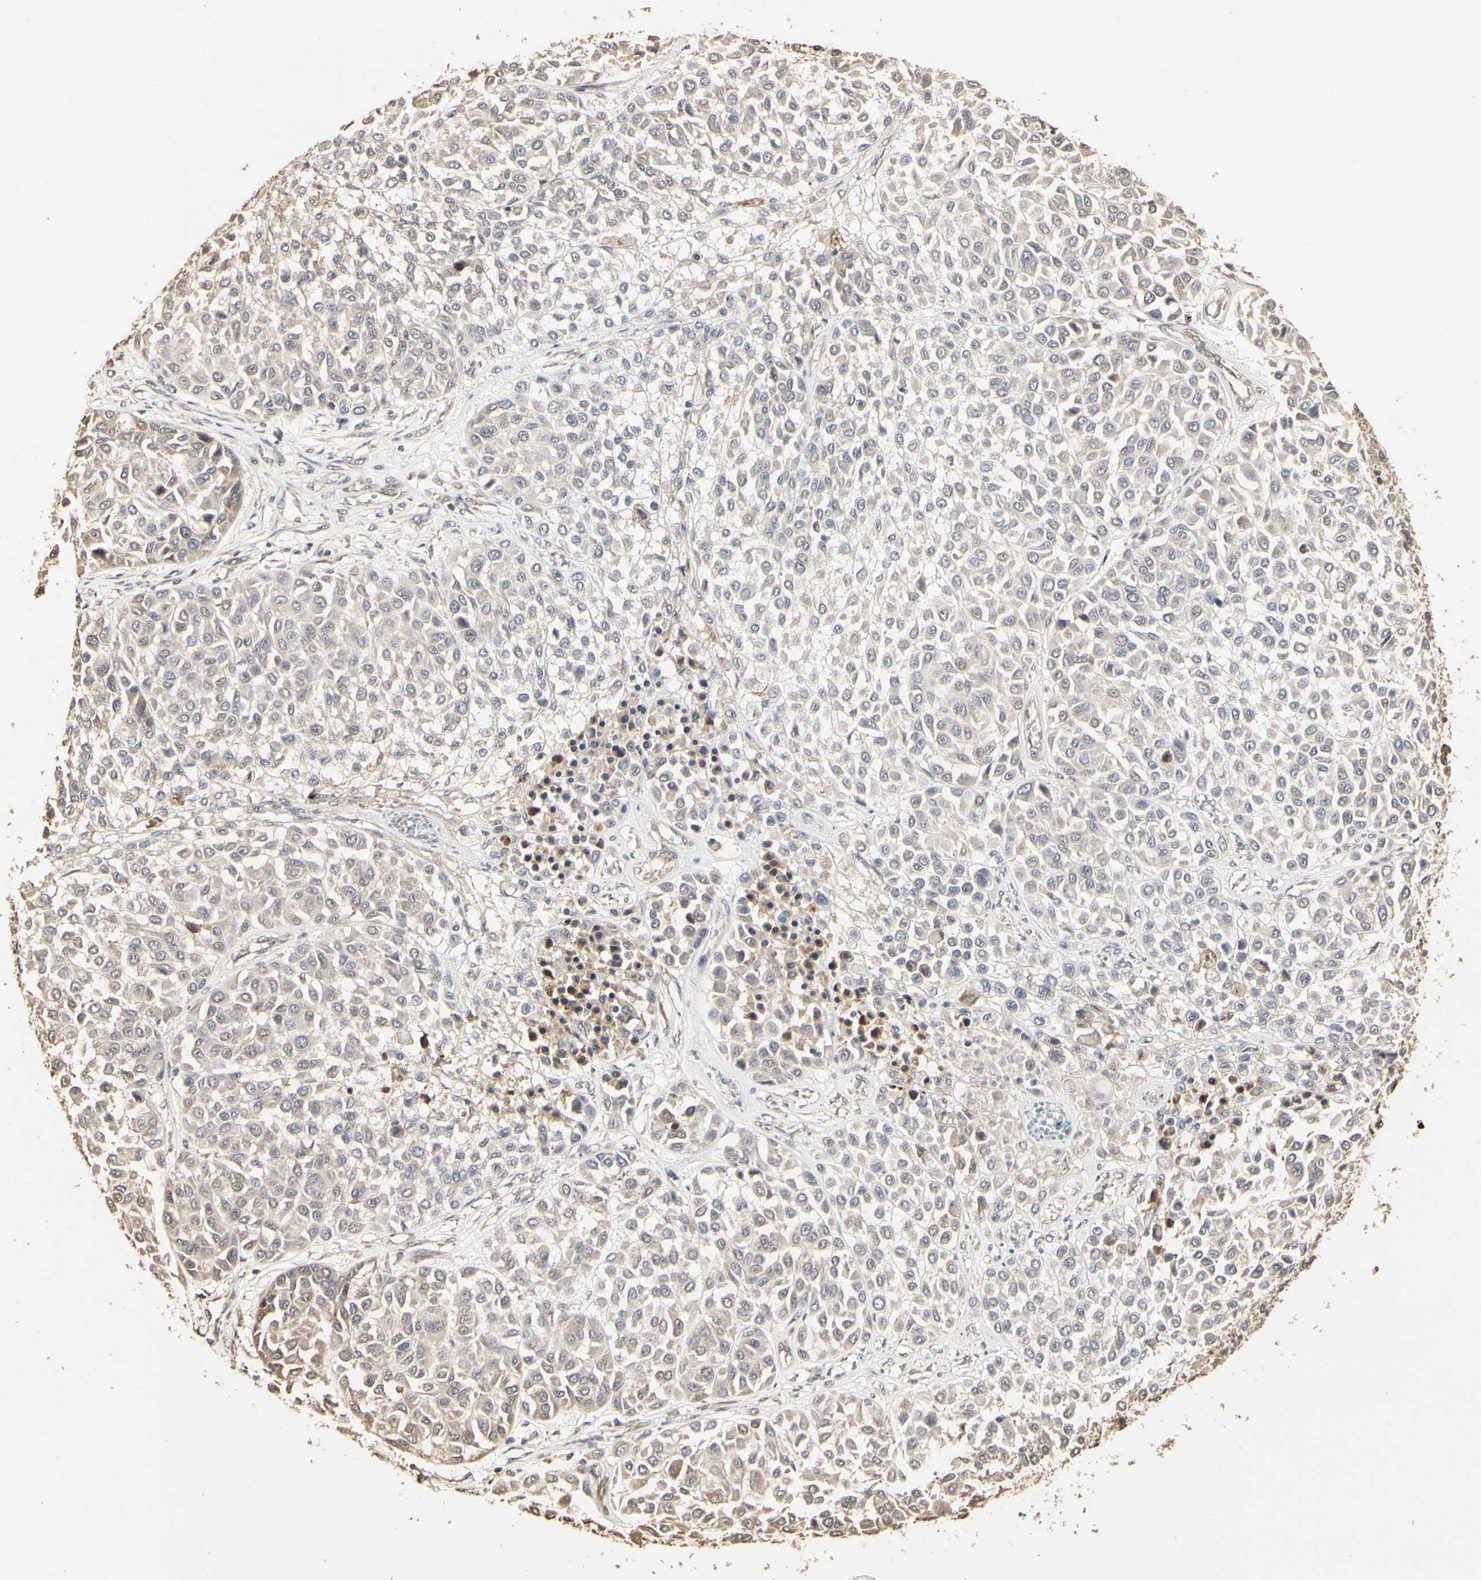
{"staining": {"intensity": "weak", "quantity": ">75%", "location": "cytoplasmic/membranous"}, "tissue": "melanoma", "cell_type": "Tumor cells", "image_type": "cancer", "snomed": [{"axis": "morphology", "description": "Malignant melanoma, Metastatic site"}, {"axis": "topography", "description": "Soft tissue"}], "caption": "There is low levels of weak cytoplasmic/membranous staining in tumor cells of melanoma, as demonstrated by immunohistochemical staining (brown color).", "gene": "TAOK1", "patient": {"sex": "male", "age": 41}}